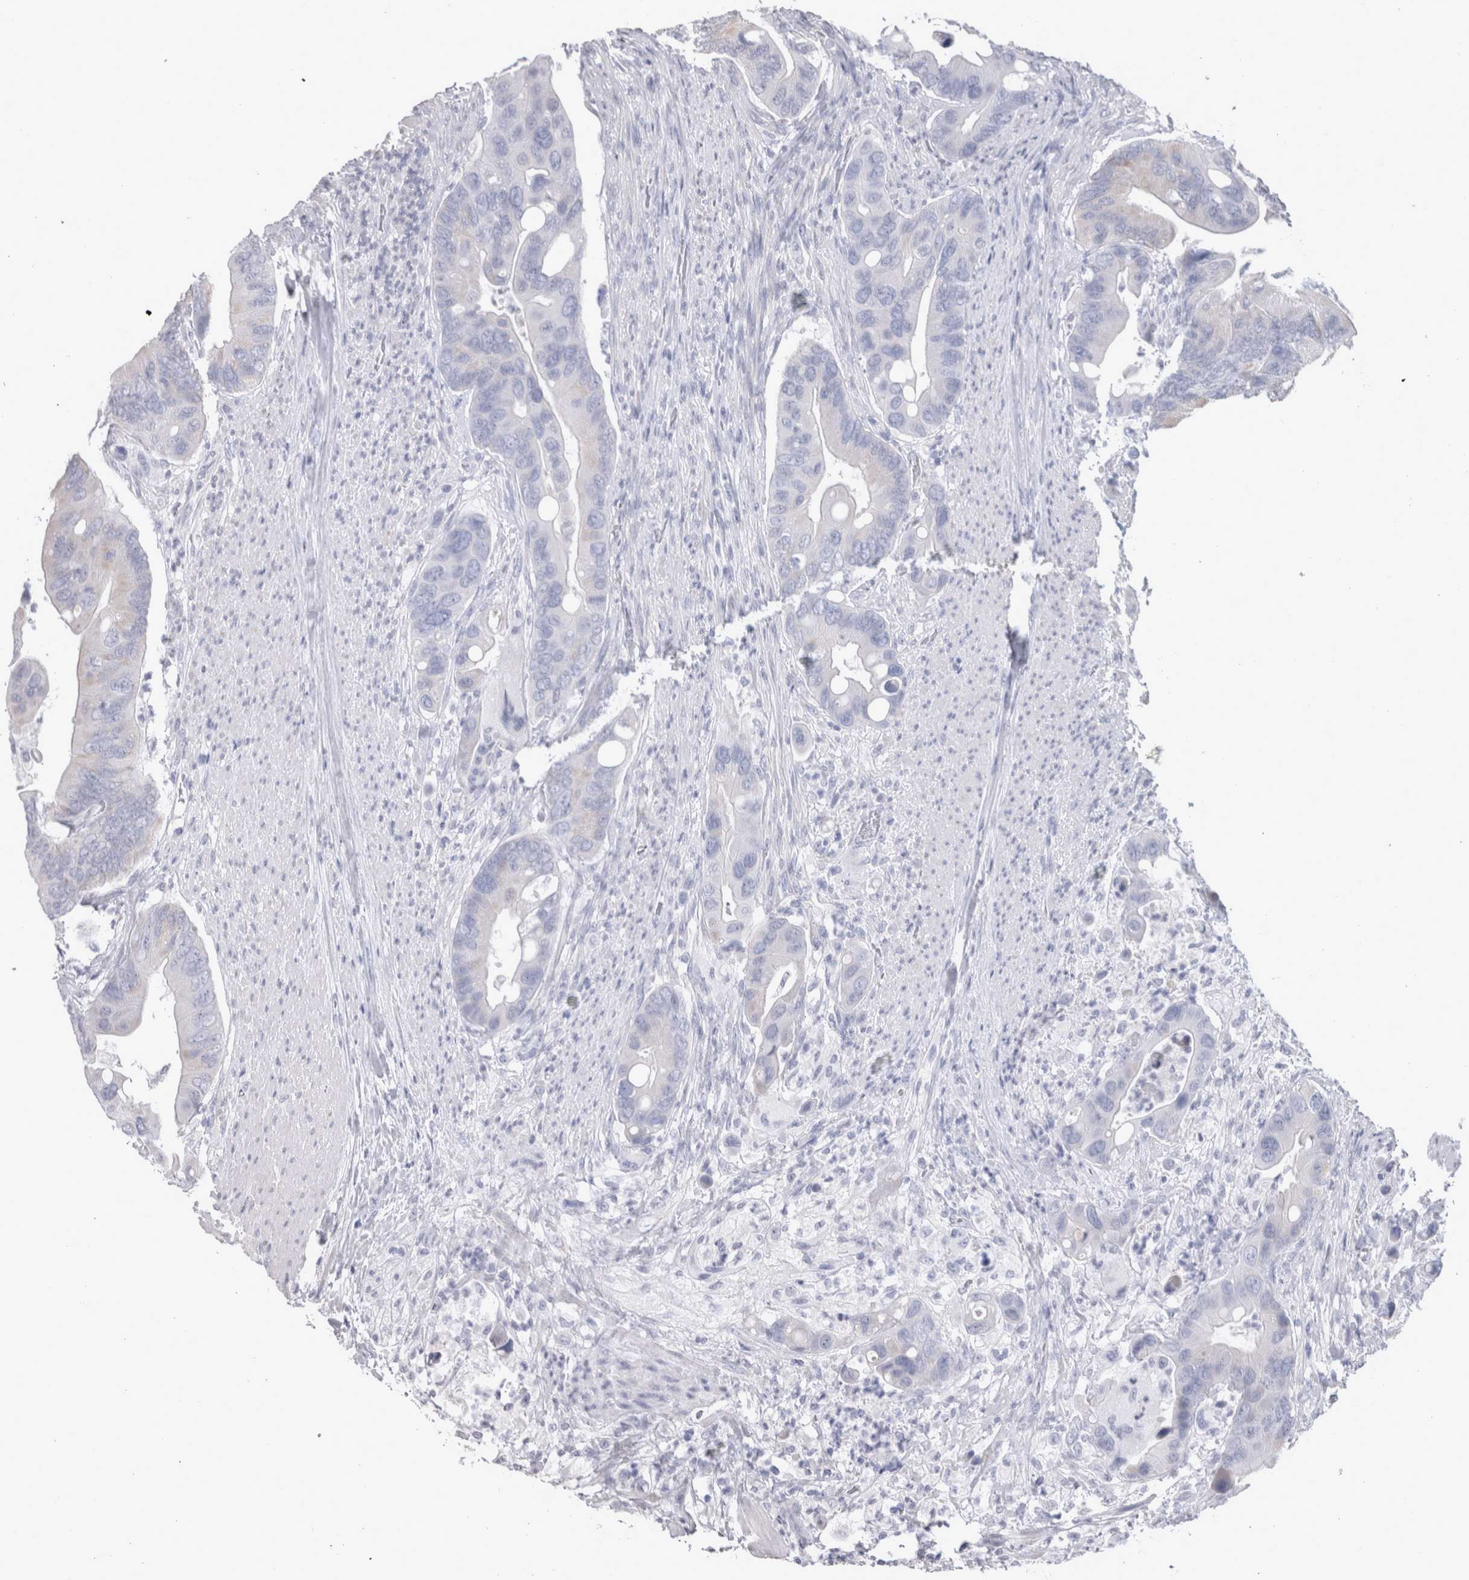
{"staining": {"intensity": "negative", "quantity": "none", "location": "none"}, "tissue": "colorectal cancer", "cell_type": "Tumor cells", "image_type": "cancer", "snomed": [{"axis": "morphology", "description": "Adenocarcinoma, NOS"}, {"axis": "topography", "description": "Rectum"}], "caption": "Colorectal adenocarcinoma was stained to show a protein in brown. There is no significant positivity in tumor cells. (IHC, brightfield microscopy, high magnification).", "gene": "MSMB", "patient": {"sex": "female", "age": 57}}